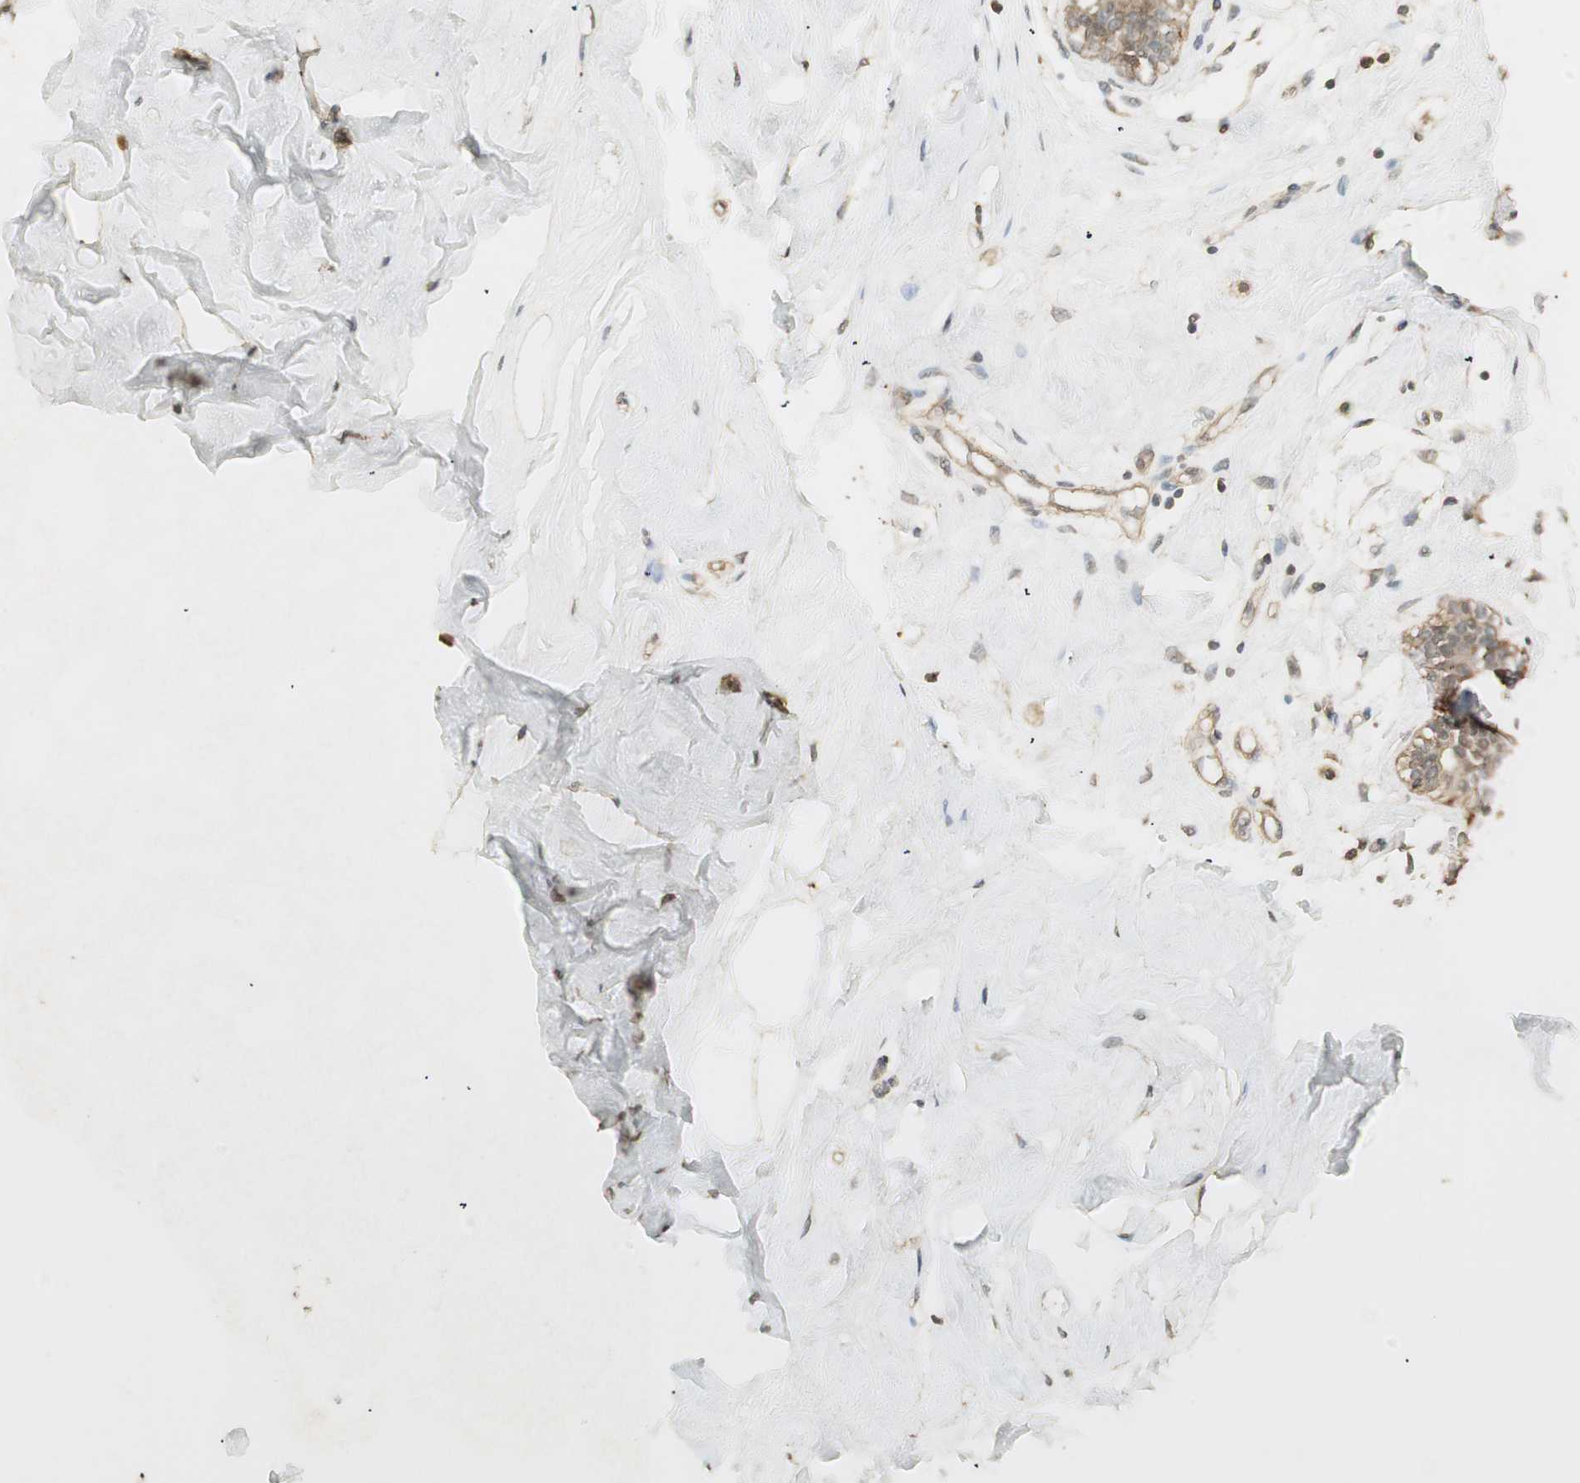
{"staining": {"intensity": "weak", "quantity": "25%-75%", "location": "cytoplasmic/membranous"}, "tissue": "breast", "cell_type": "Adipocytes", "image_type": "normal", "snomed": [{"axis": "morphology", "description": "Normal tissue, NOS"}, {"axis": "topography", "description": "Breast"}], "caption": "Immunohistochemical staining of normal human breast displays 25%-75% levels of weak cytoplasmic/membranous protein positivity in approximately 25%-75% of adipocytes.", "gene": "USP2", "patient": {"sex": "female", "age": 23}}